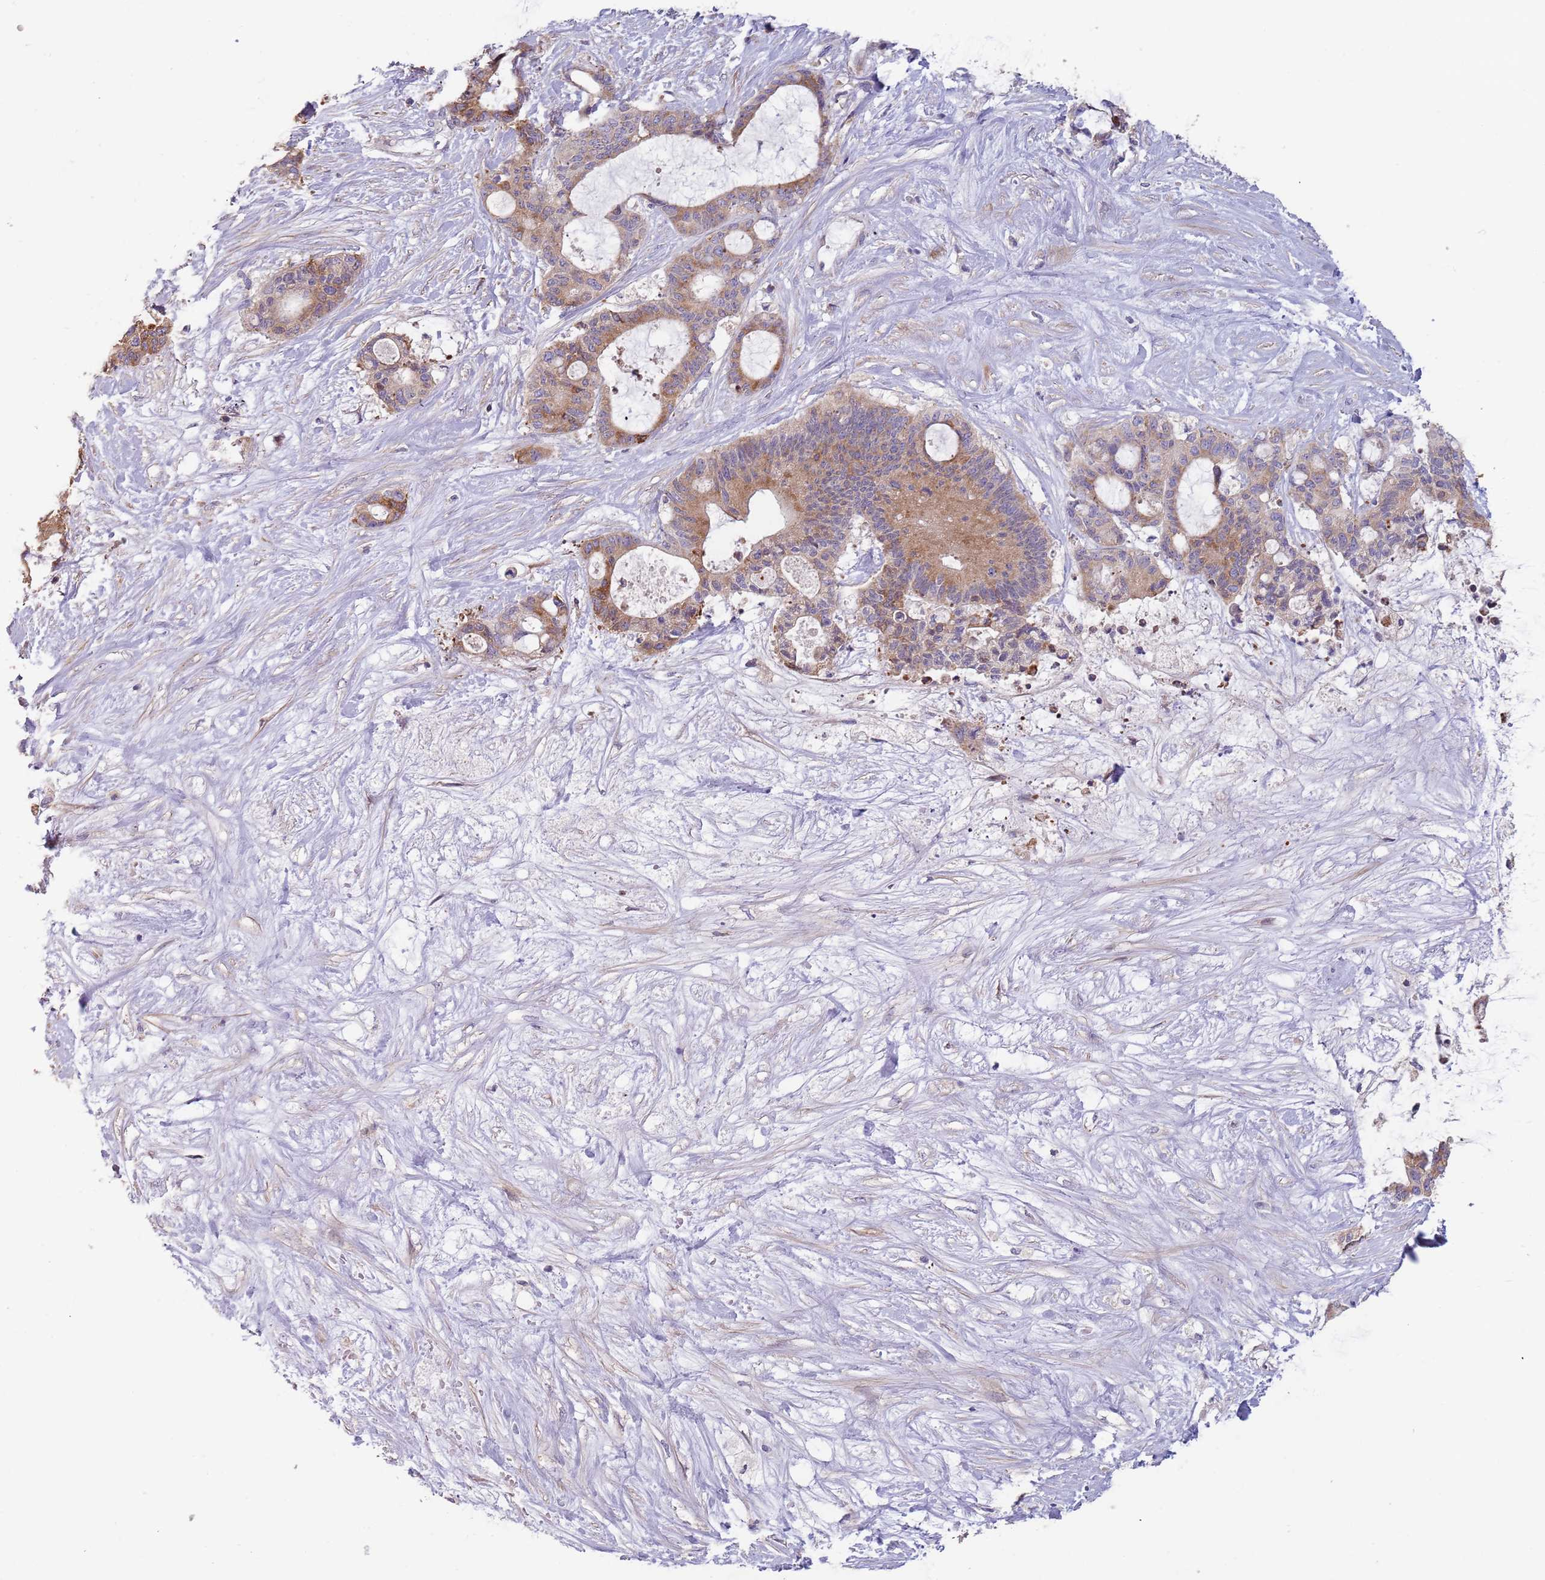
{"staining": {"intensity": "moderate", "quantity": "25%-75%", "location": "cytoplasmic/membranous"}, "tissue": "liver cancer", "cell_type": "Tumor cells", "image_type": "cancer", "snomed": [{"axis": "morphology", "description": "Normal tissue, NOS"}, {"axis": "morphology", "description": "Cholangiocarcinoma"}, {"axis": "topography", "description": "Liver"}, {"axis": "topography", "description": "Peripheral nerve tissue"}], "caption": "A brown stain labels moderate cytoplasmic/membranous expression of a protein in cholangiocarcinoma (liver) tumor cells.", "gene": "SUSD1", "patient": {"sex": "female", "age": 73}}